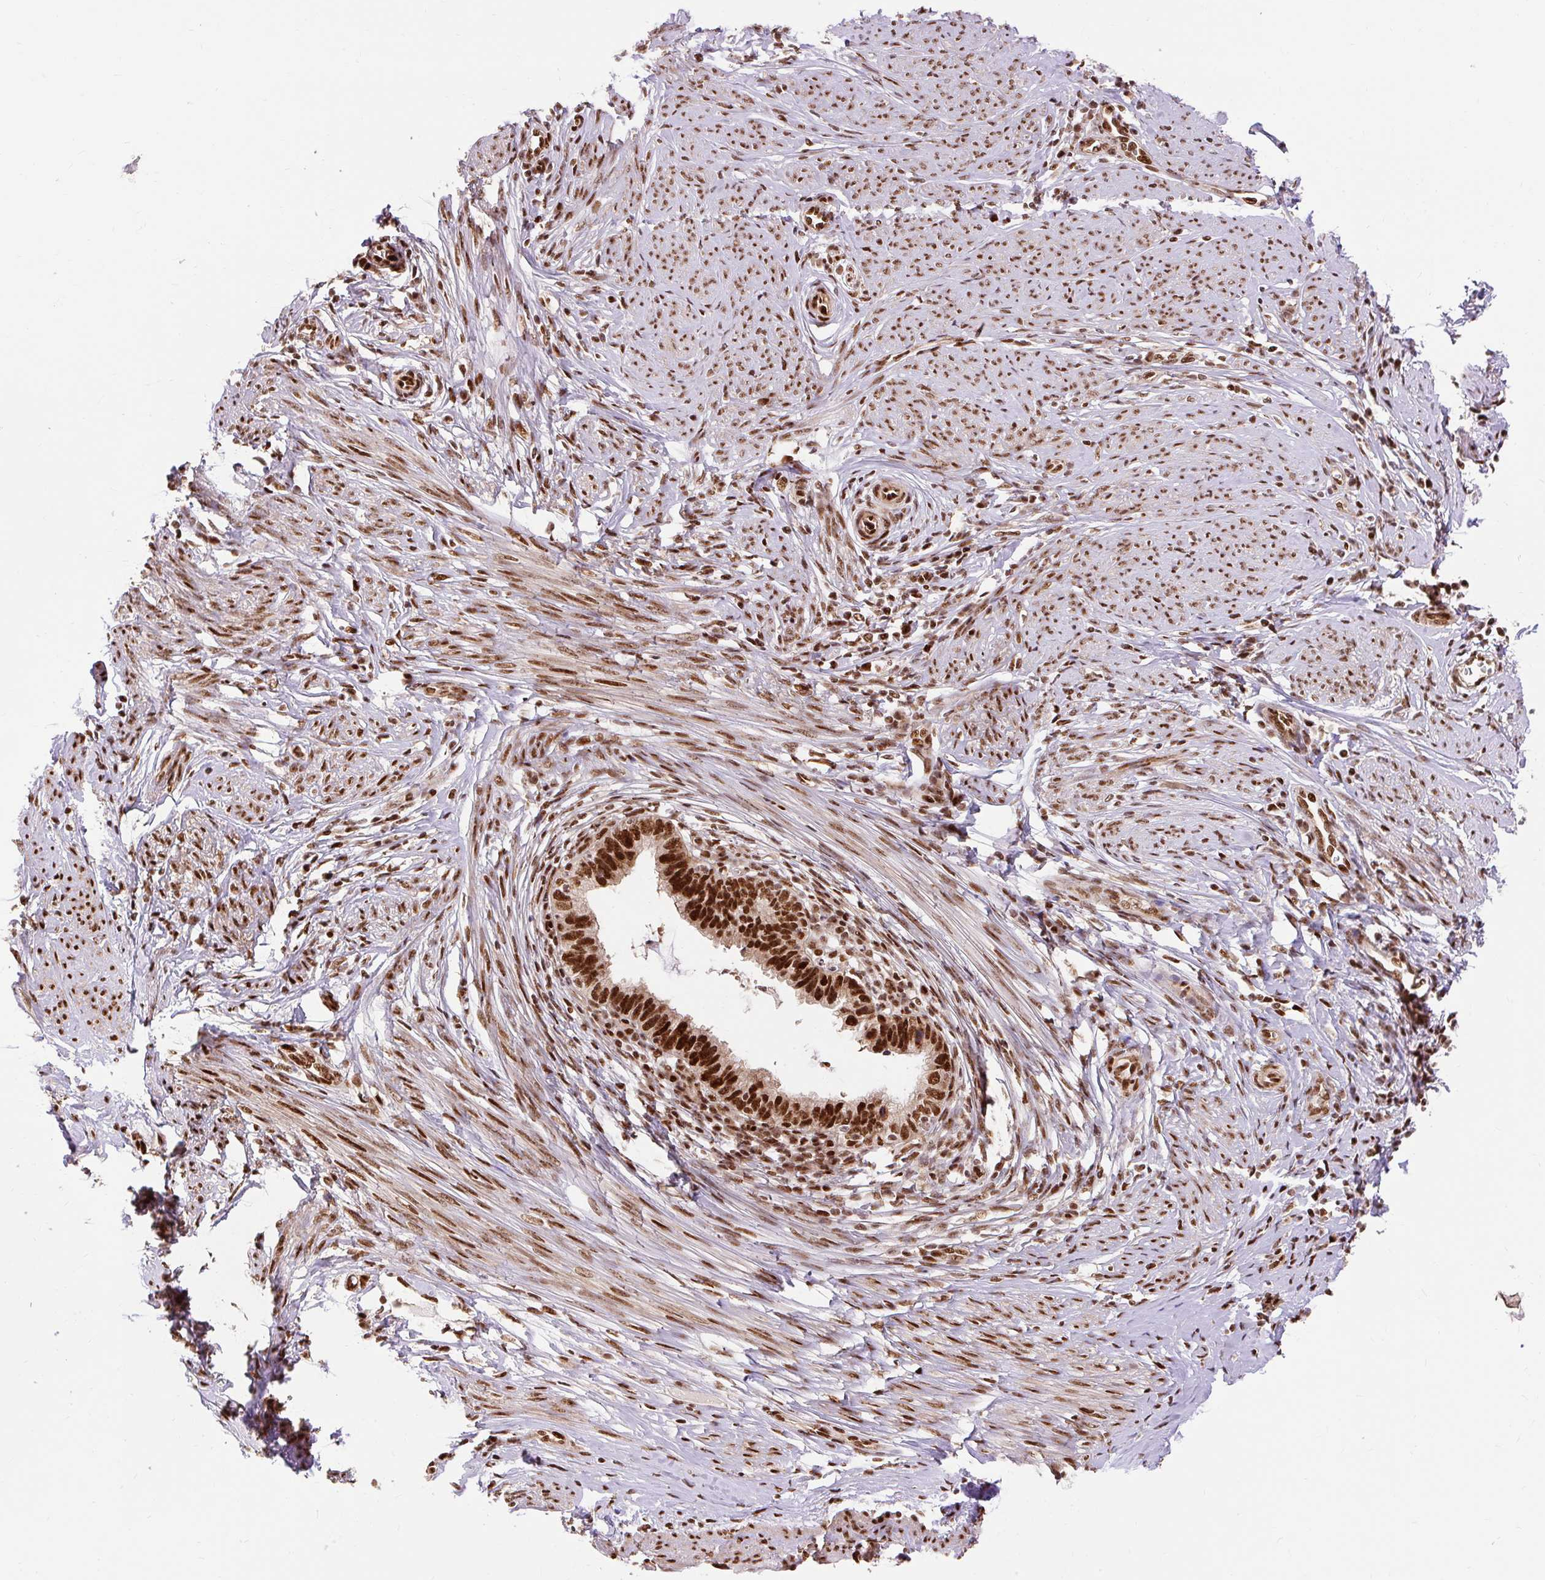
{"staining": {"intensity": "strong", "quantity": ">75%", "location": "nuclear"}, "tissue": "cervical cancer", "cell_type": "Tumor cells", "image_type": "cancer", "snomed": [{"axis": "morphology", "description": "Adenocarcinoma, NOS"}, {"axis": "topography", "description": "Cervix"}], "caption": "Immunohistochemistry (IHC) photomicrograph of adenocarcinoma (cervical) stained for a protein (brown), which exhibits high levels of strong nuclear positivity in approximately >75% of tumor cells.", "gene": "MECOM", "patient": {"sex": "female", "age": 36}}